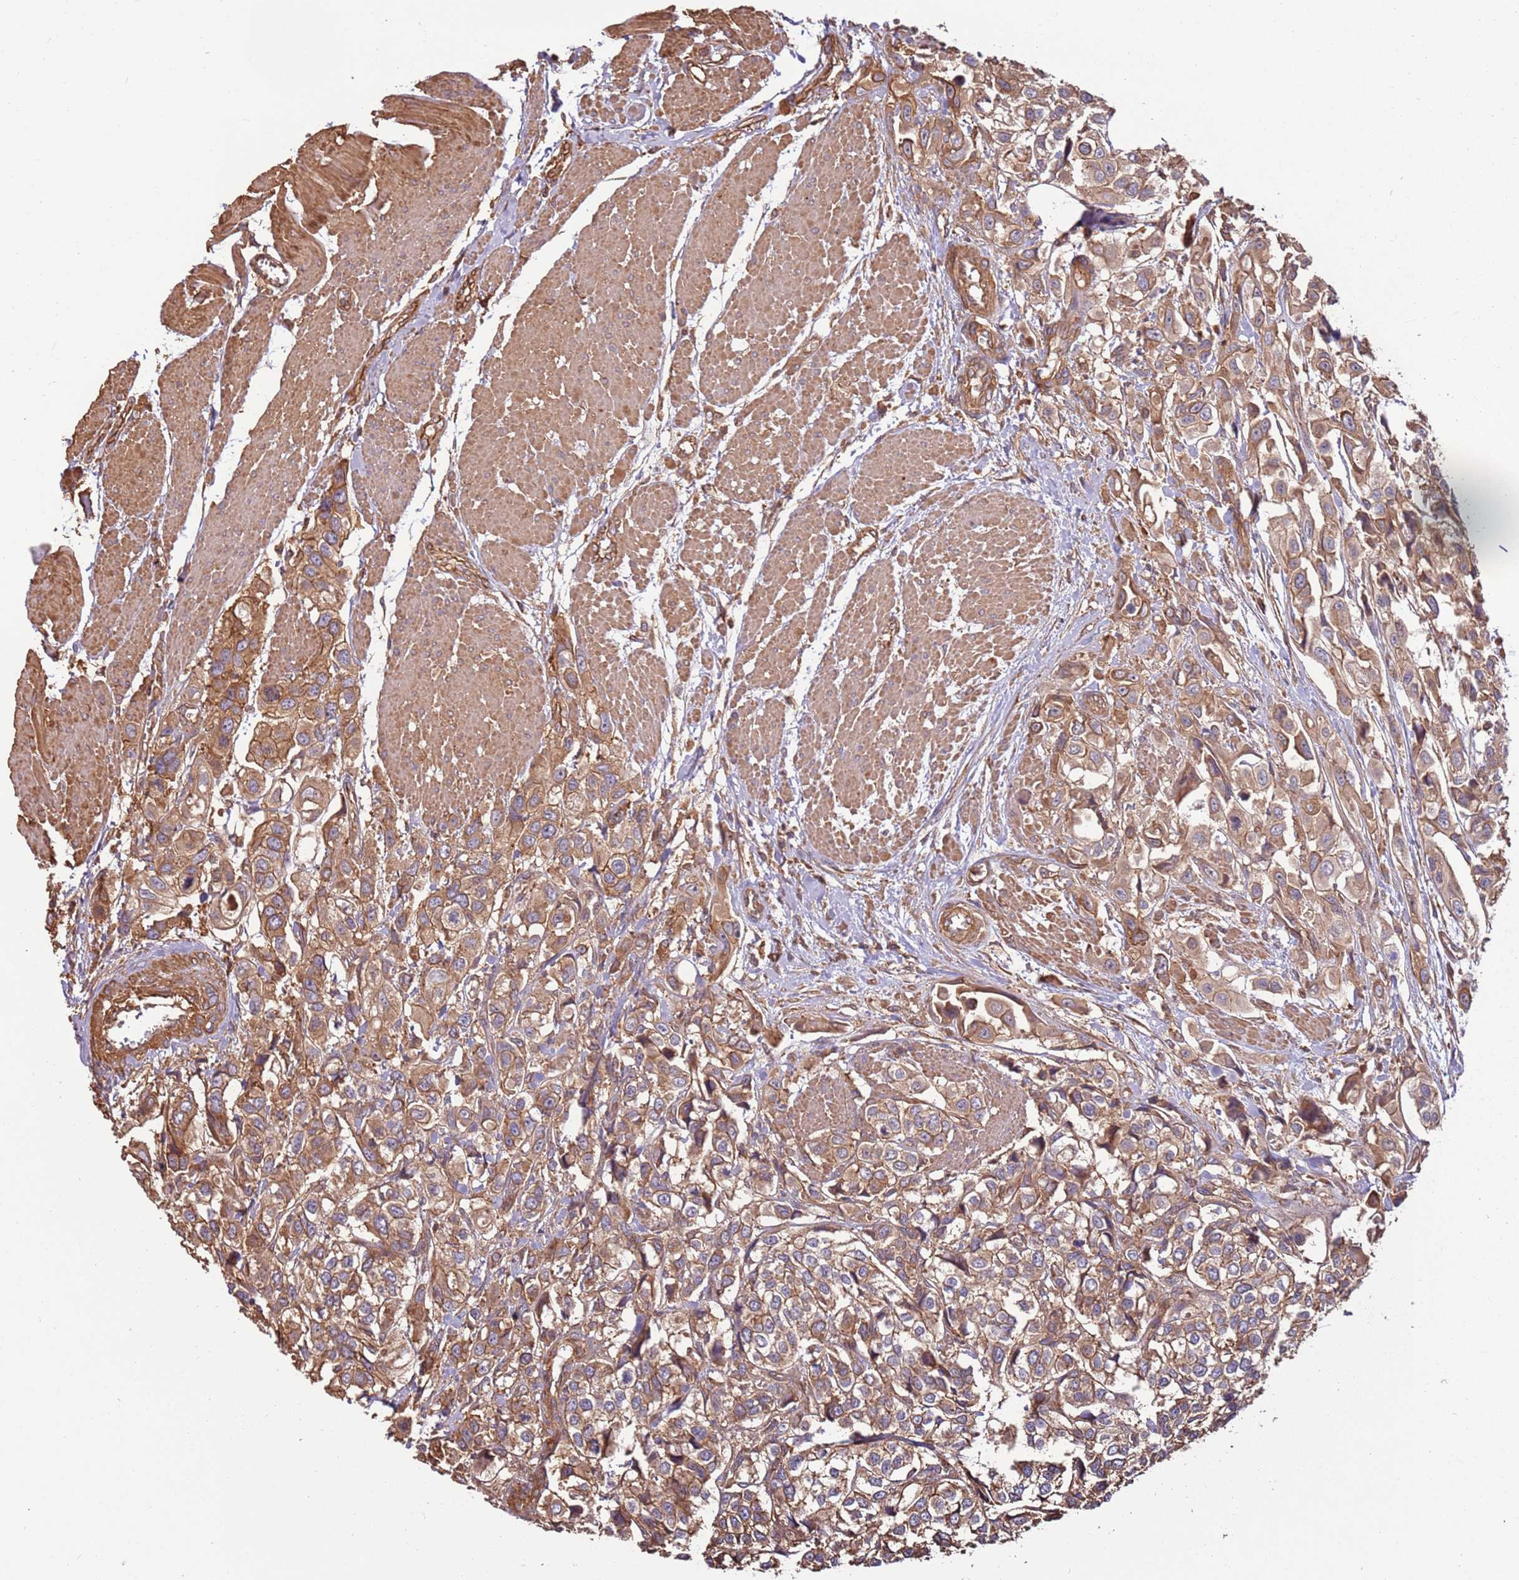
{"staining": {"intensity": "moderate", "quantity": ">75%", "location": "cytoplasmic/membranous"}, "tissue": "urothelial cancer", "cell_type": "Tumor cells", "image_type": "cancer", "snomed": [{"axis": "morphology", "description": "Urothelial carcinoma, High grade"}, {"axis": "topography", "description": "Urinary bladder"}], "caption": "IHC (DAB) staining of urothelial carcinoma (high-grade) shows moderate cytoplasmic/membranous protein staining in approximately >75% of tumor cells. (Brightfield microscopy of DAB IHC at high magnification).", "gene": "ACVR2A", "patient": {"sex": "male", "age": 67}}